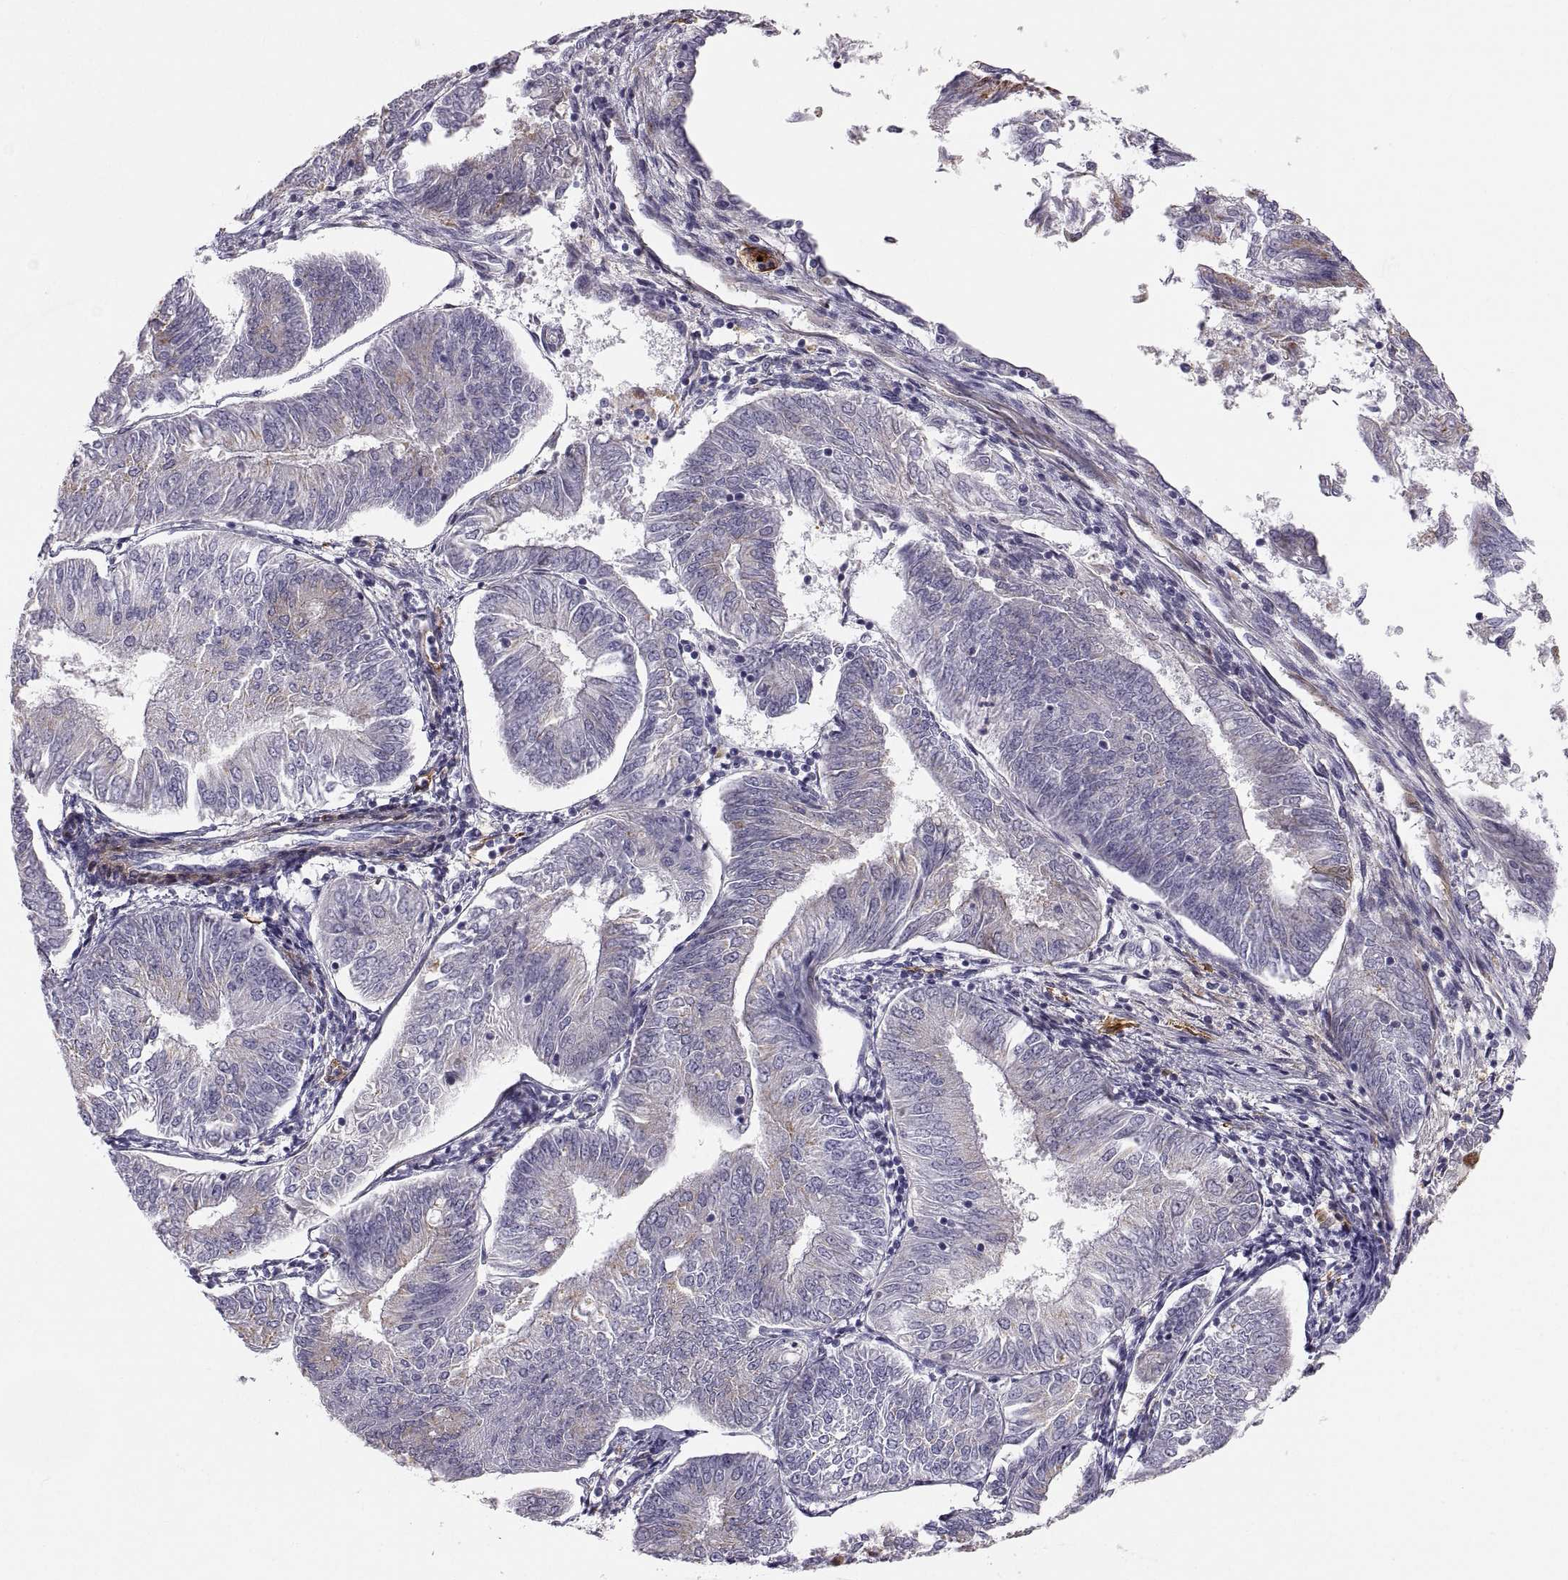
{"staining": {"intensity": "weak", "quantity": "<25%", "location": "cytoplasmic/membranous"}, "tissue": "endometrial cancer", "cell_type": "Tumor cells", "image_type": "cancer", "snomed": [{"axis": "morphology", "description": "Adenocarcinoma, NOS"}, {"axis": "topography", "description": "Endometrium"}], "caption": "This is a histopathology image of immunohistochemistry staining of adenocarcinoma (endometrial), which shows no expression in tumor cells.", "gene": "PGM5", "patient": {"sex": "female", "age": 58}}